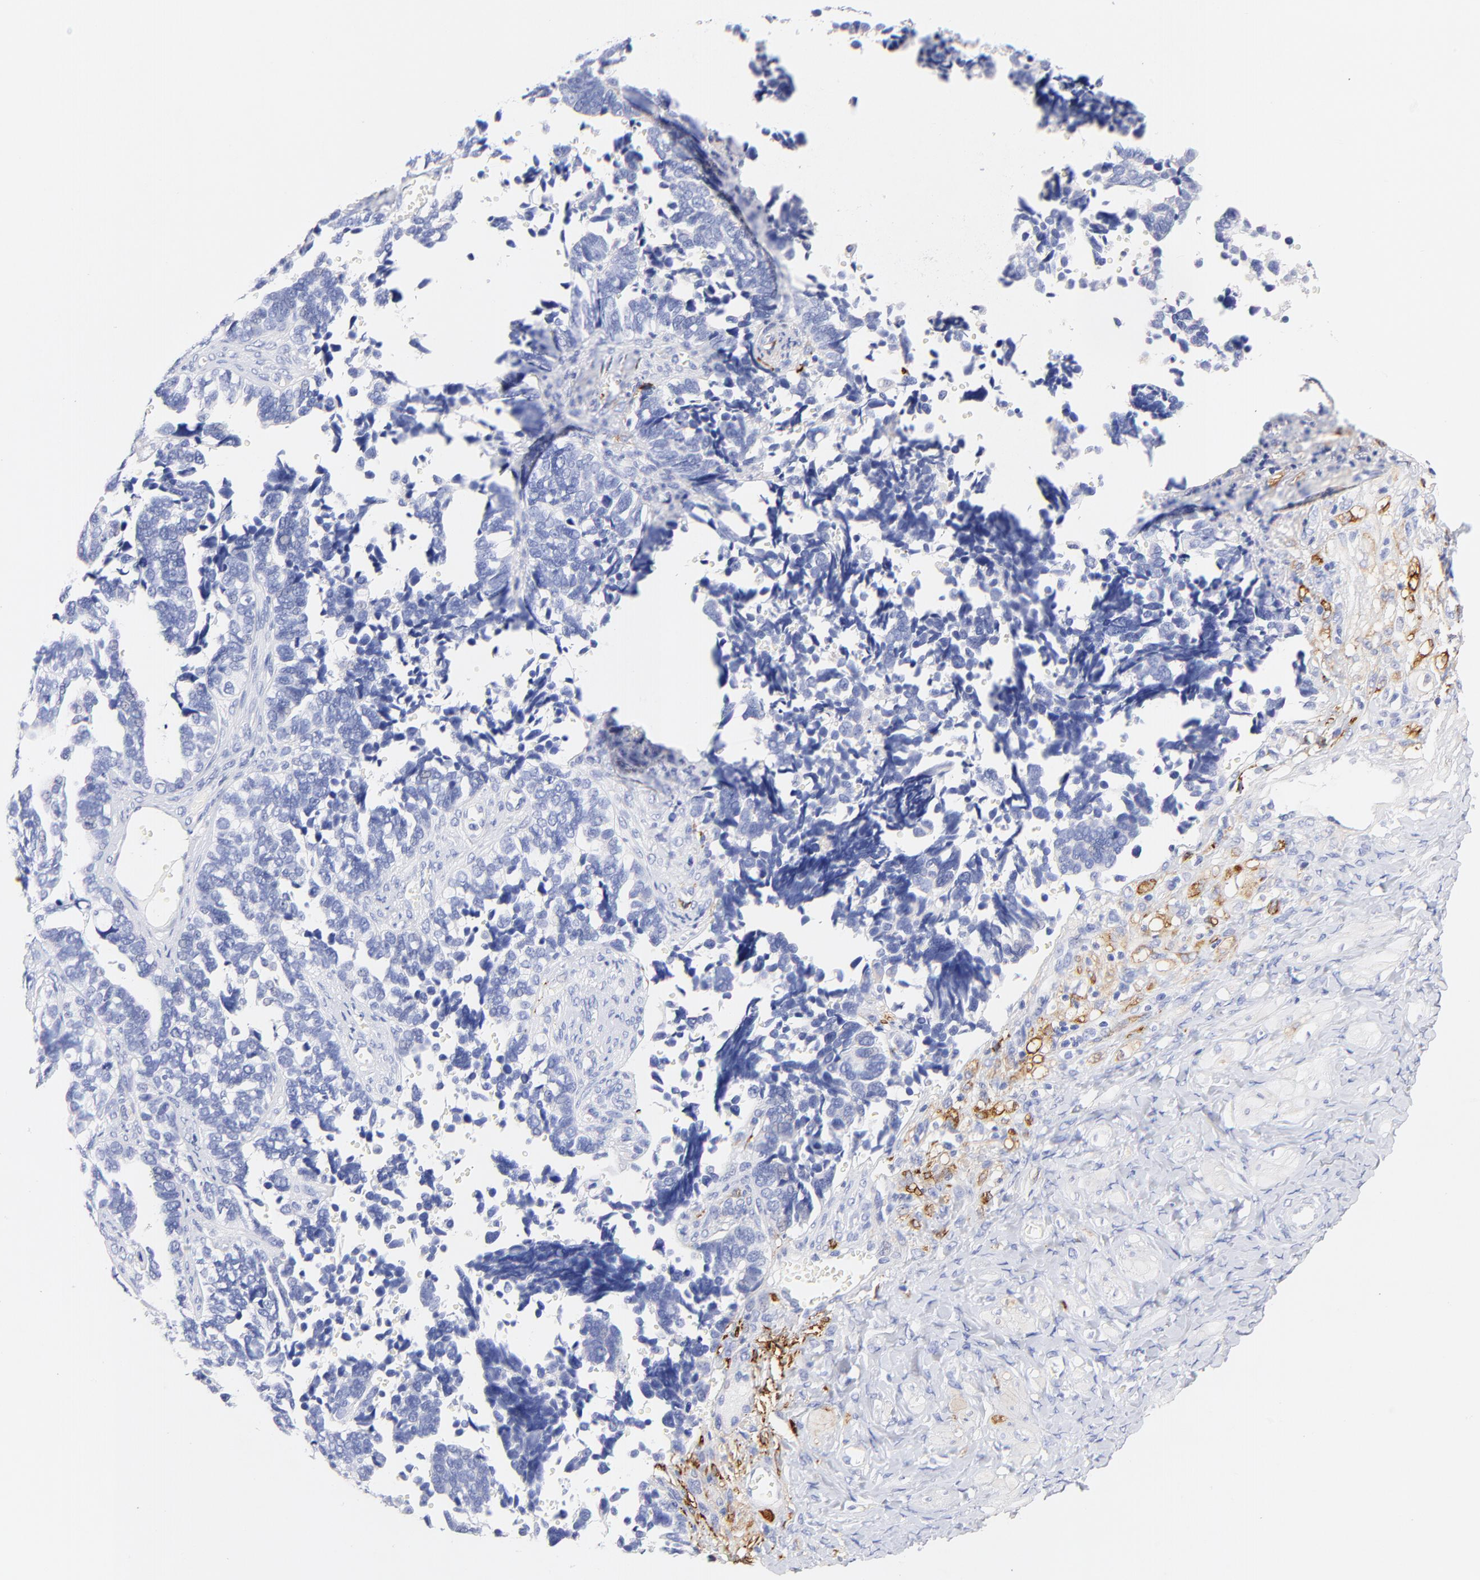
{"staining": {"intensity": "negative", "quantity": "none", "location": "none"}, "tissue": "ovarian cancer", "cell_type": "Tumor cells", "image_type": "cancer", "snomed": [{"axis": "morphology", "description": "Cystadenocarcinoma, serous, NOS"}, {"axis": "topography", "description": "Ovary"}], "caption": "There is no significant expression in tumor cells of ovarian serous cystadenocarcinoma.", "gene": "C1QTNF6", "patient": {"sex": "female", "age": 77}}